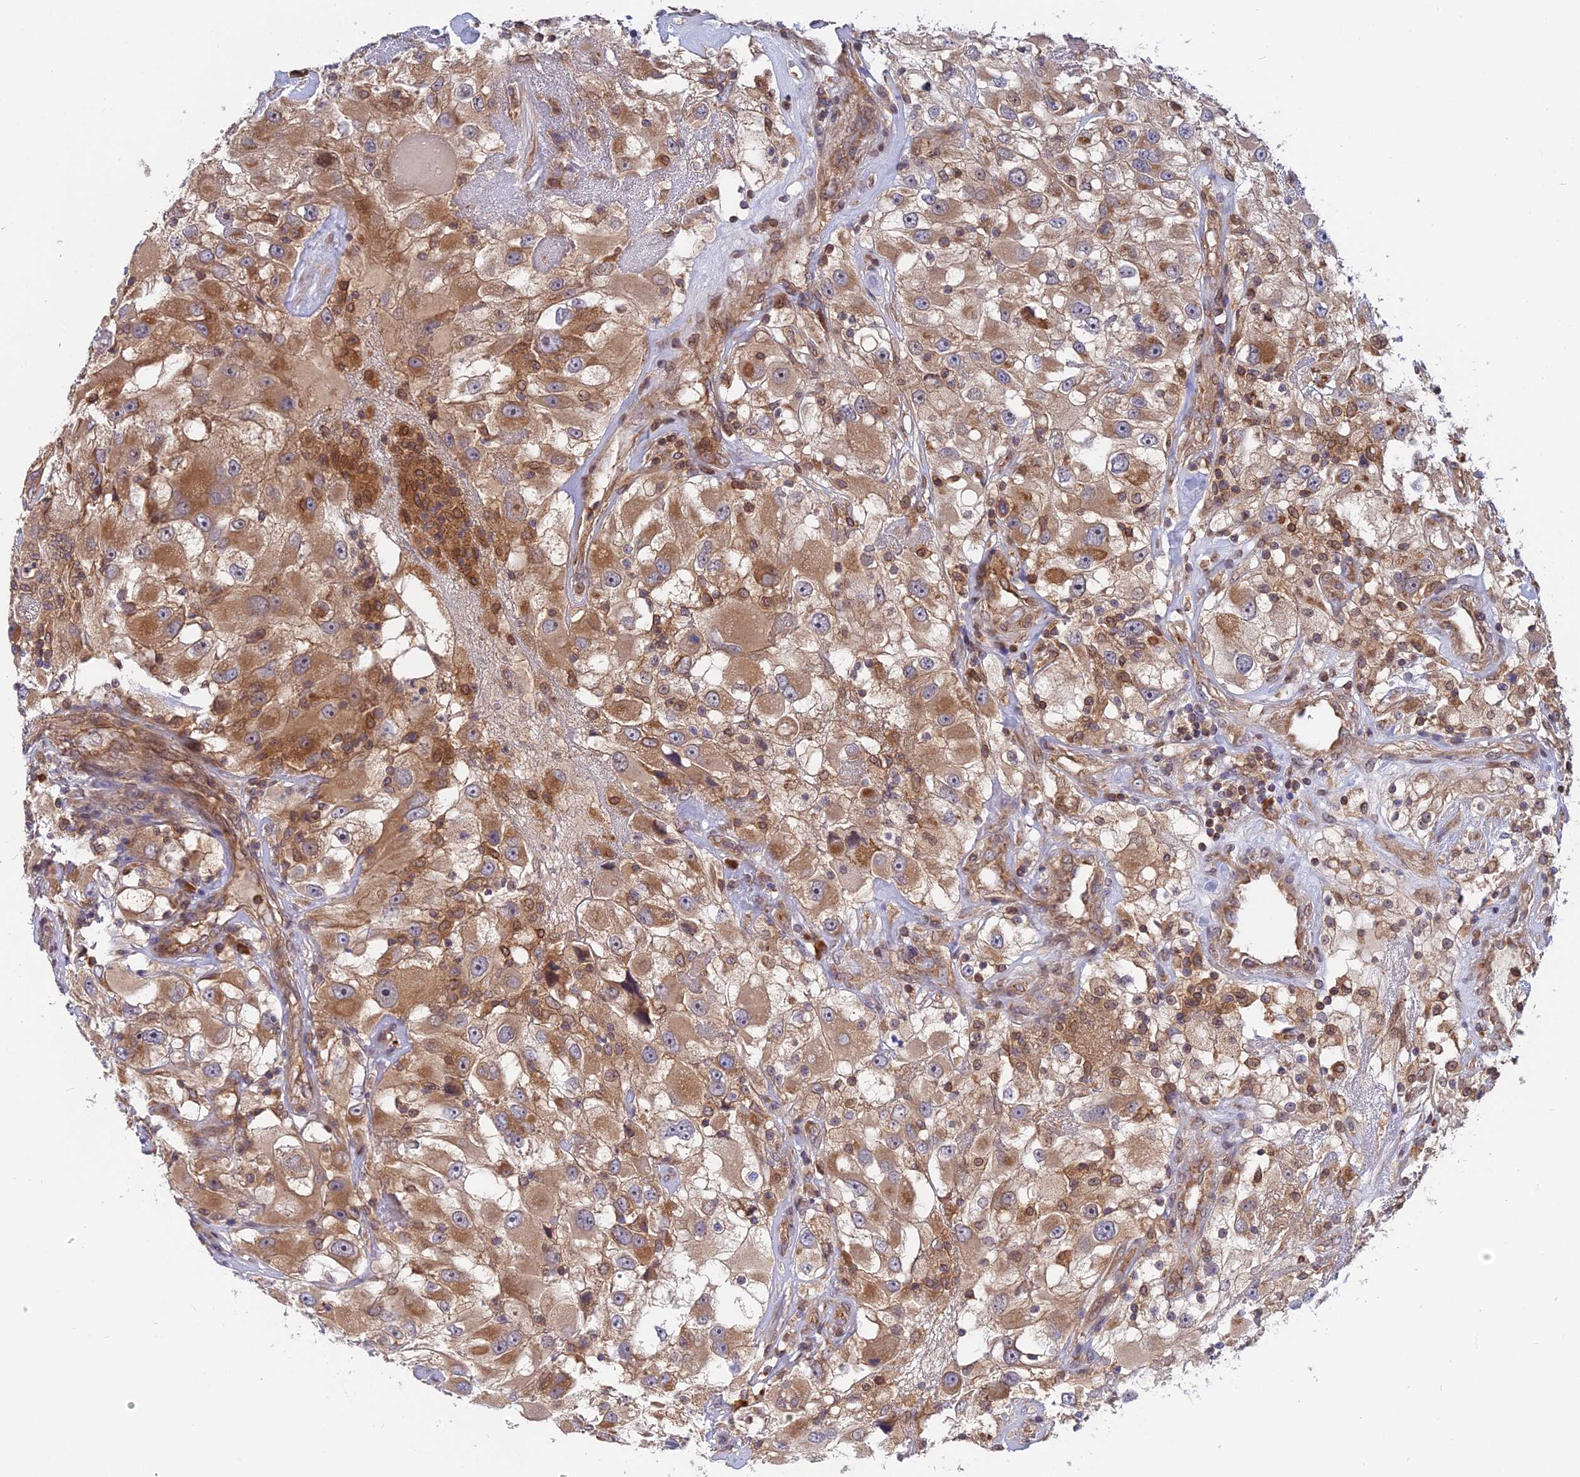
{"staining": {"intensity": "moderate", "quantity": ">75%", "location": "cytoplasmic/membranous"}, "tissue": "renal cancer", "cell_type": "Tumor cells", "image_type": "cancer", "snomed": [{"axis": "morphology", "description": "Adenocarcinoma, NOS"}, {"axis": "topography", "description": "Kidney"}], "caption": "A high-resolution photomicrograph shows immunohistochemistry (IHC) staining of renal cancer, which displays moderate cytoplasmic/membranous staining in approximately >75% of tumor cells.", "gene": "IL21R", "patient": {"sex": "female", "age": 52}}